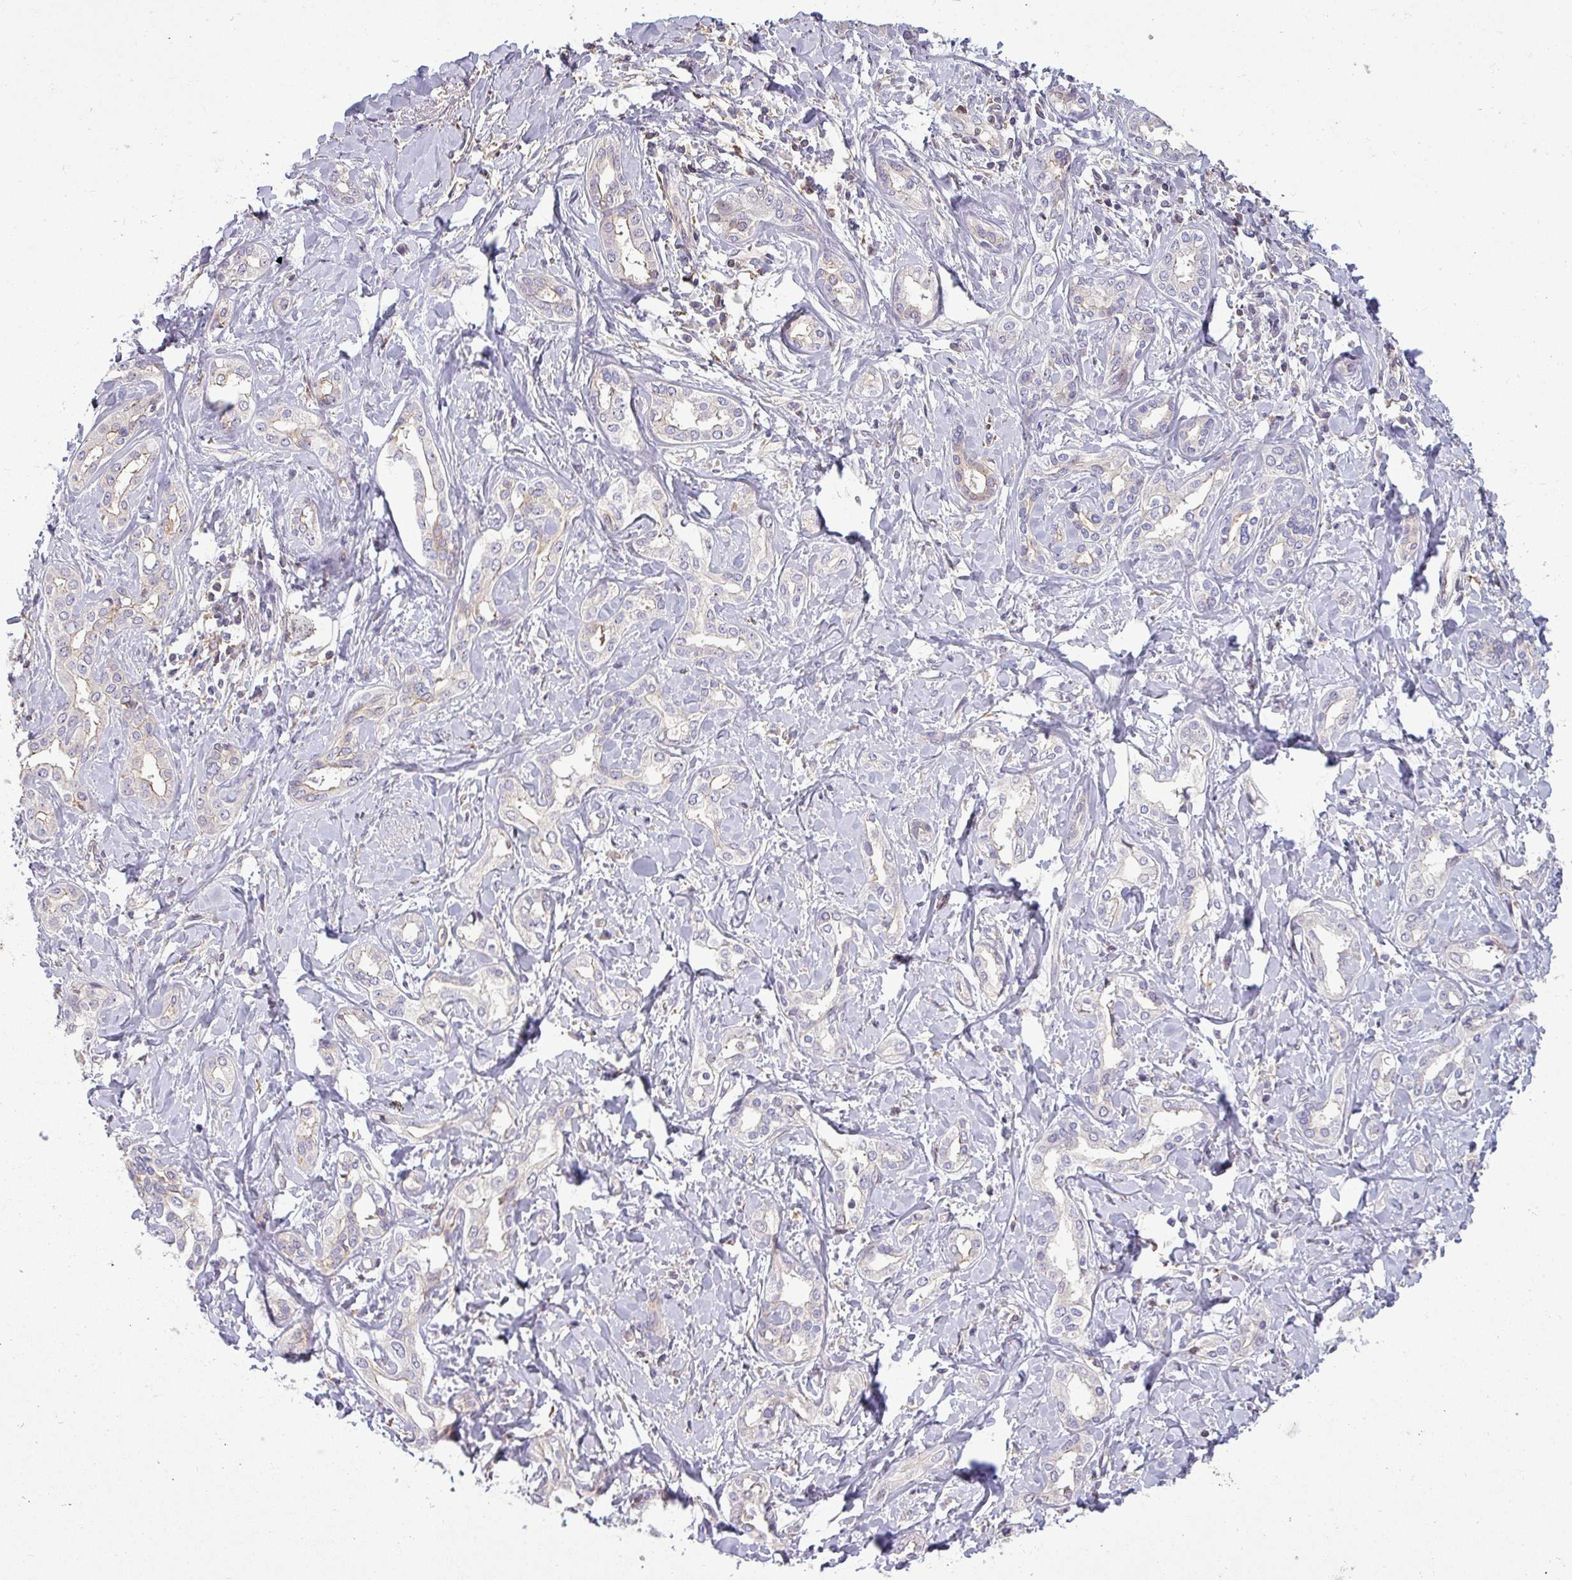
{"staining": {"intensity": "negative", "quantity": "none", "location": "none"}, "tissue": "liver cancer", "cell_type": "Tumor cells", "image_type": "cancer", "snomed": [{"axis": "morphology", "description": "Cholangiocarcinoma"}, {"axis": "topography", "description": "Liver"}], "caption": "An immunohistochemistry photomicrograph of liver cholangiocarcinoma is shown. There is no staining in tumor cells of liver cholangiocarcinoma.", "gene": "ZNF835", "patient": {"sex": "female", "age": 77}}